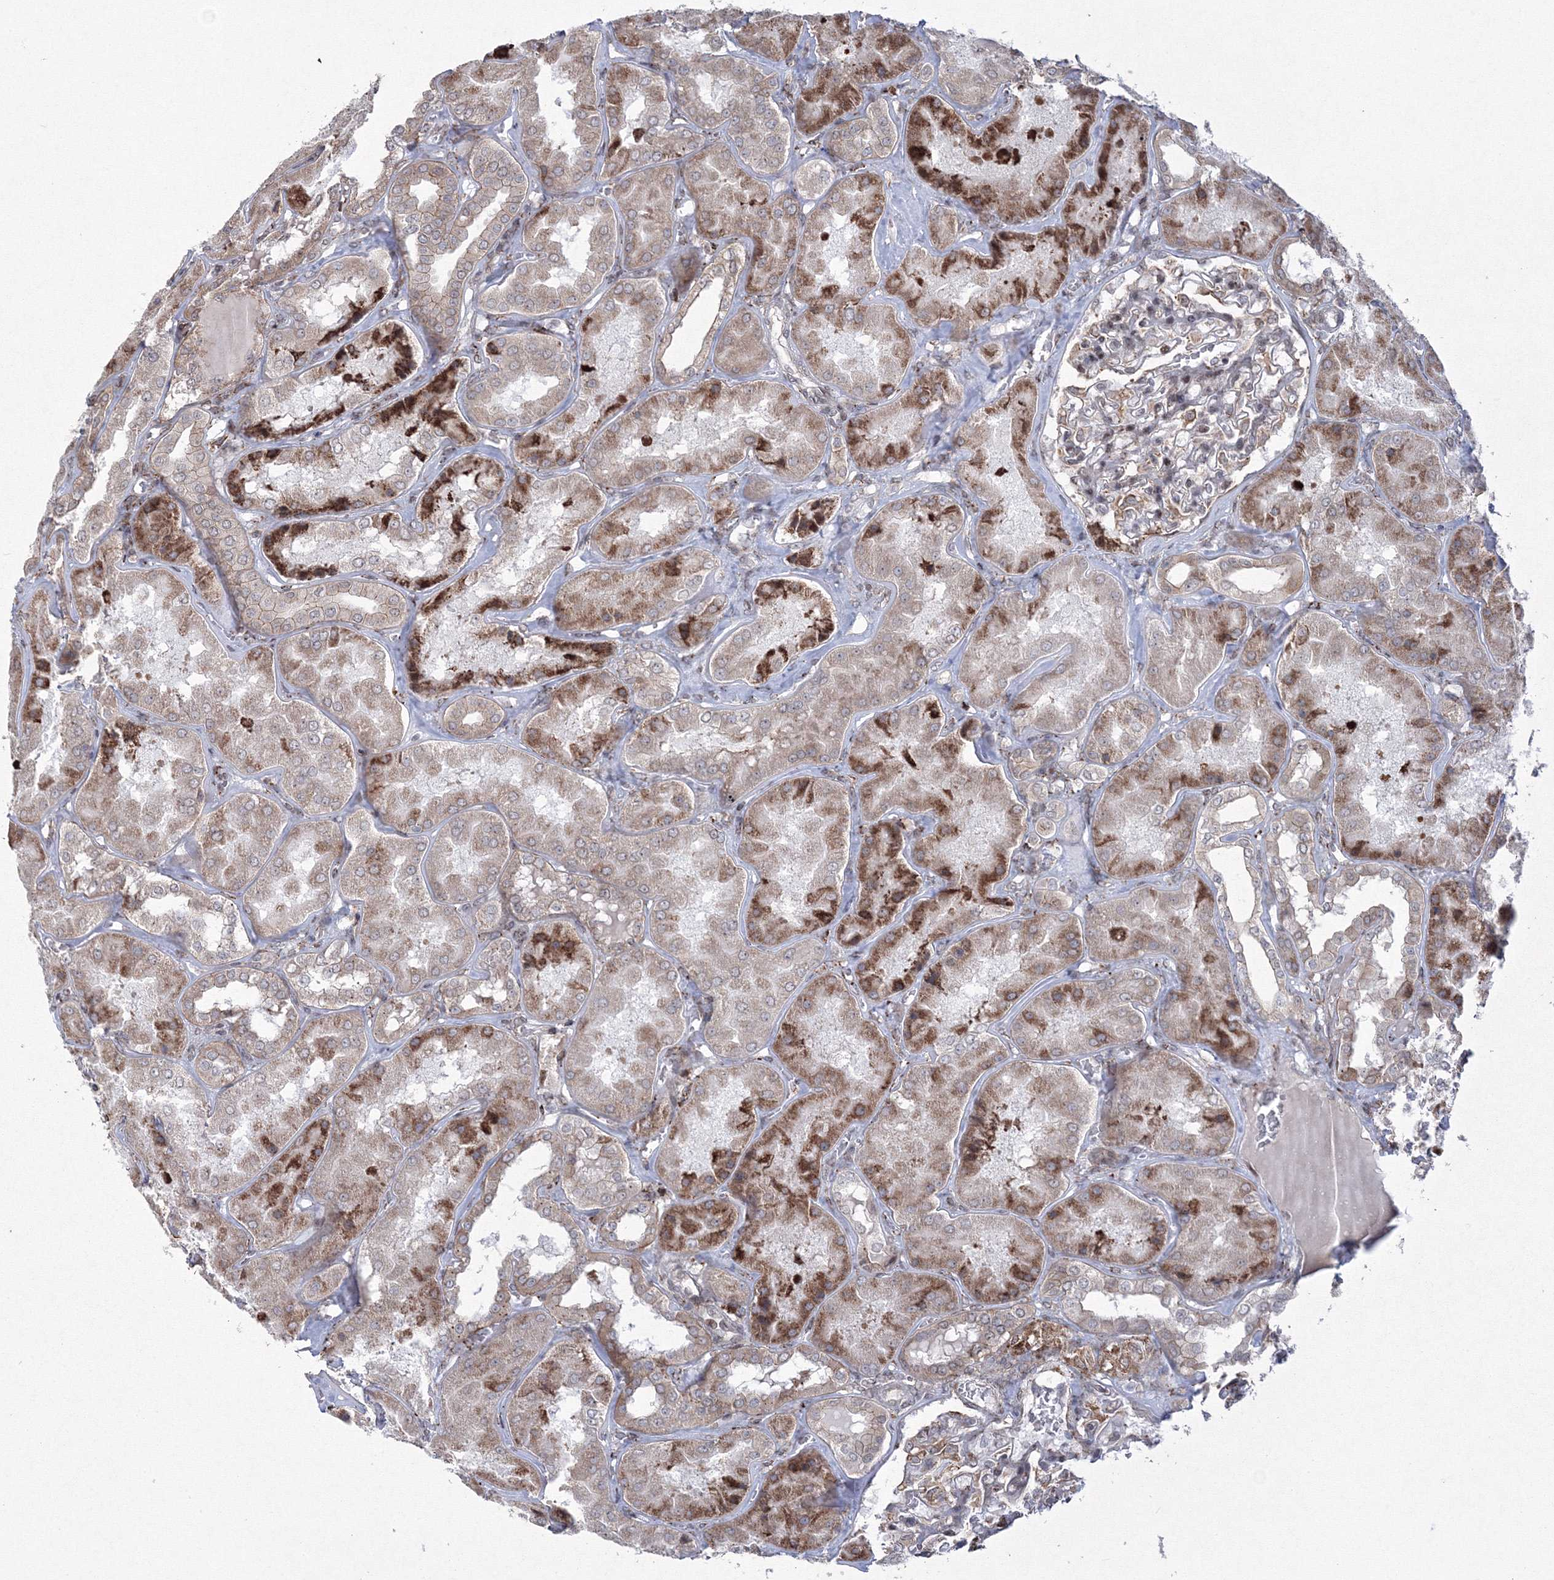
{"staining": {"intensity": "moderate", "quantity": "25%-75%", "location": "cytoplasmic/membranous"}, "tissue": "kidney", "cell_type": "Cells in glomeruli", "image_type": "normal", "snomed": [{"axis": "morphology", "description": "Normal tissue, NOS"}, {"axis": "topography", "description": "Kidney"}], "caption": "IHC of unremarkable human kidney demonstrates medium levels of moderate cytoplasmic/membranous staining in approximately 25%-75% of cells in glomeruli.", "gene": "EFCAB12", "patient": {"sex": "female", "age": 56}}